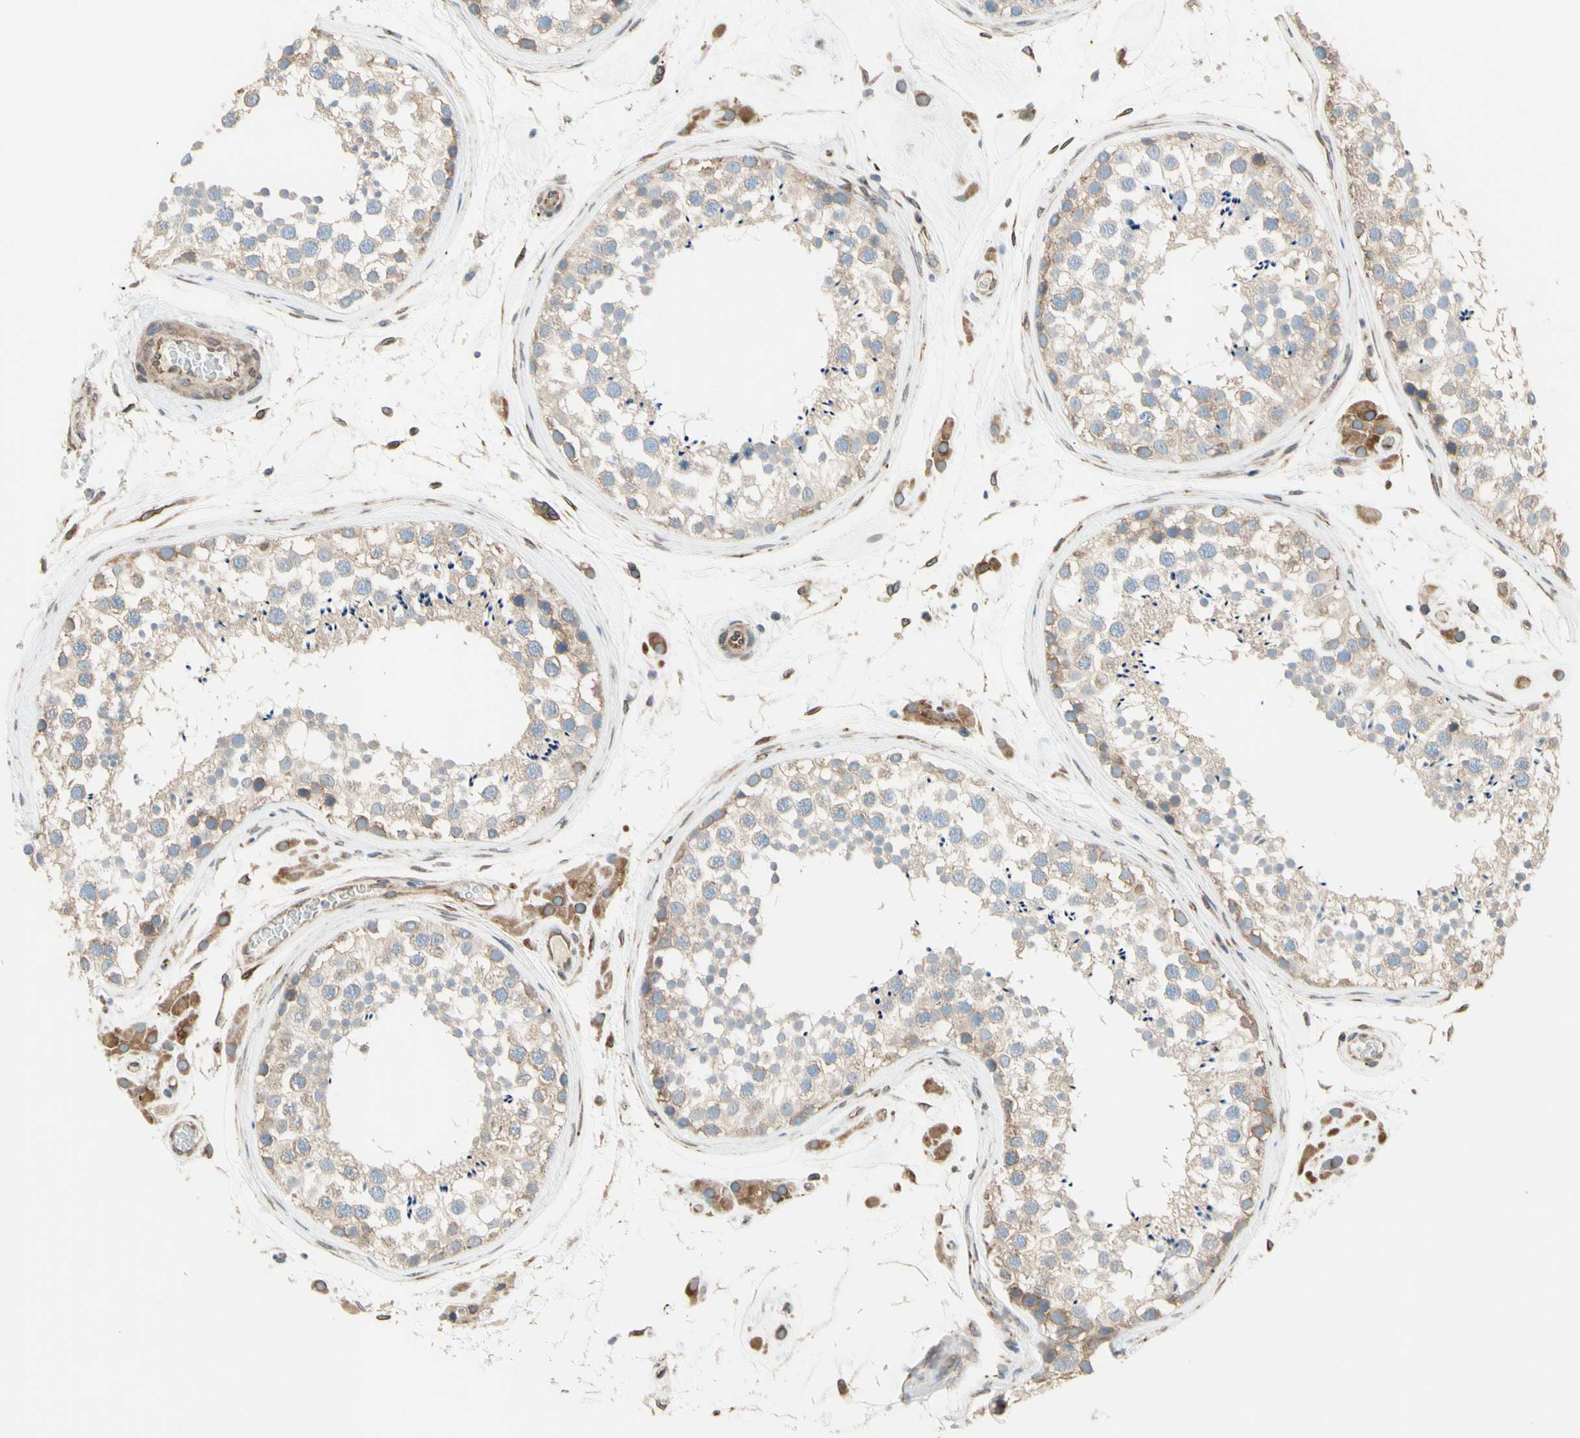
{"staining": {"intensity": "weak", "quantity": "25%-75%", "location": "cytoplasmic/membranous"}, "tissue": "testis", "cell_type": "Cells in seminiferous ducts", "image_type": "normal", "snomed": [{"axis": "morphology", "description": "Normal tissue, NOS"}, {"axis": "topography", "description": "Testis"}], "caption": "There is low levels of weak cytoplasmic/membranous expression in cells in seminiferous ducts of unremarkable testis, as demonstrated by immunohistochemical staining (brown color).", "gene": "TRAF2", "patient": {"sex": "male", "age": 46}}